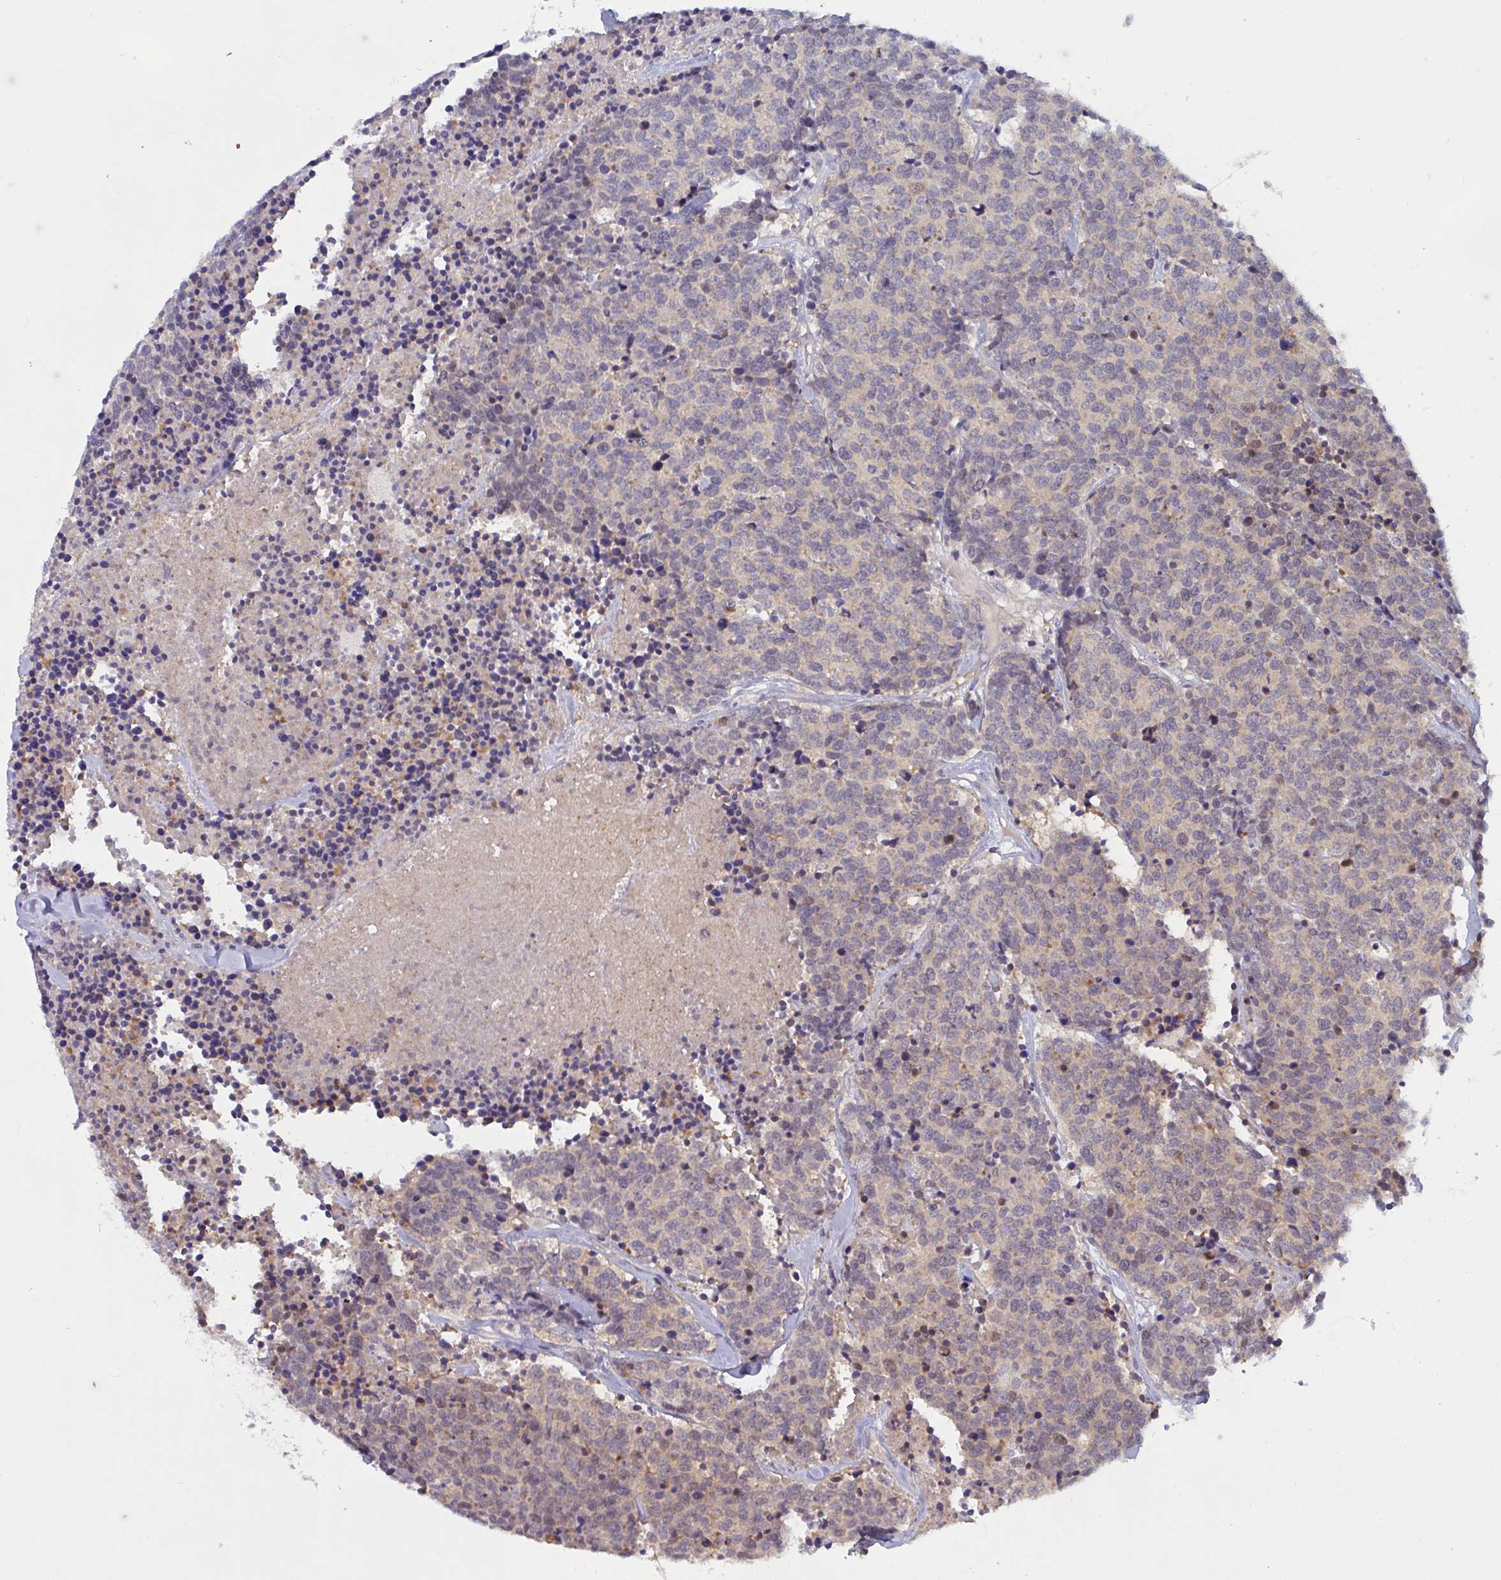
{"staining": {"intensity": "weak", "quantity": "25%-75%", "location": "cytoplasmic/membranous"}, "tissue": "carcinoid", "cell_type": "Tumor cells", "image_type": "cancer", "snomed": [{"axis": "morphology", "description": "Carcinoid, malignant, NOS"}, {"axis": "topography", "description": "Skin"}], "caption": "This micrograph shows IHC staining of carcinoid, with low weak cytoplasmic/membranous positivity in about 25%-75% of tumor cells.", "gene": "TSN", "patient": {"sex": "female", "age": 79}}